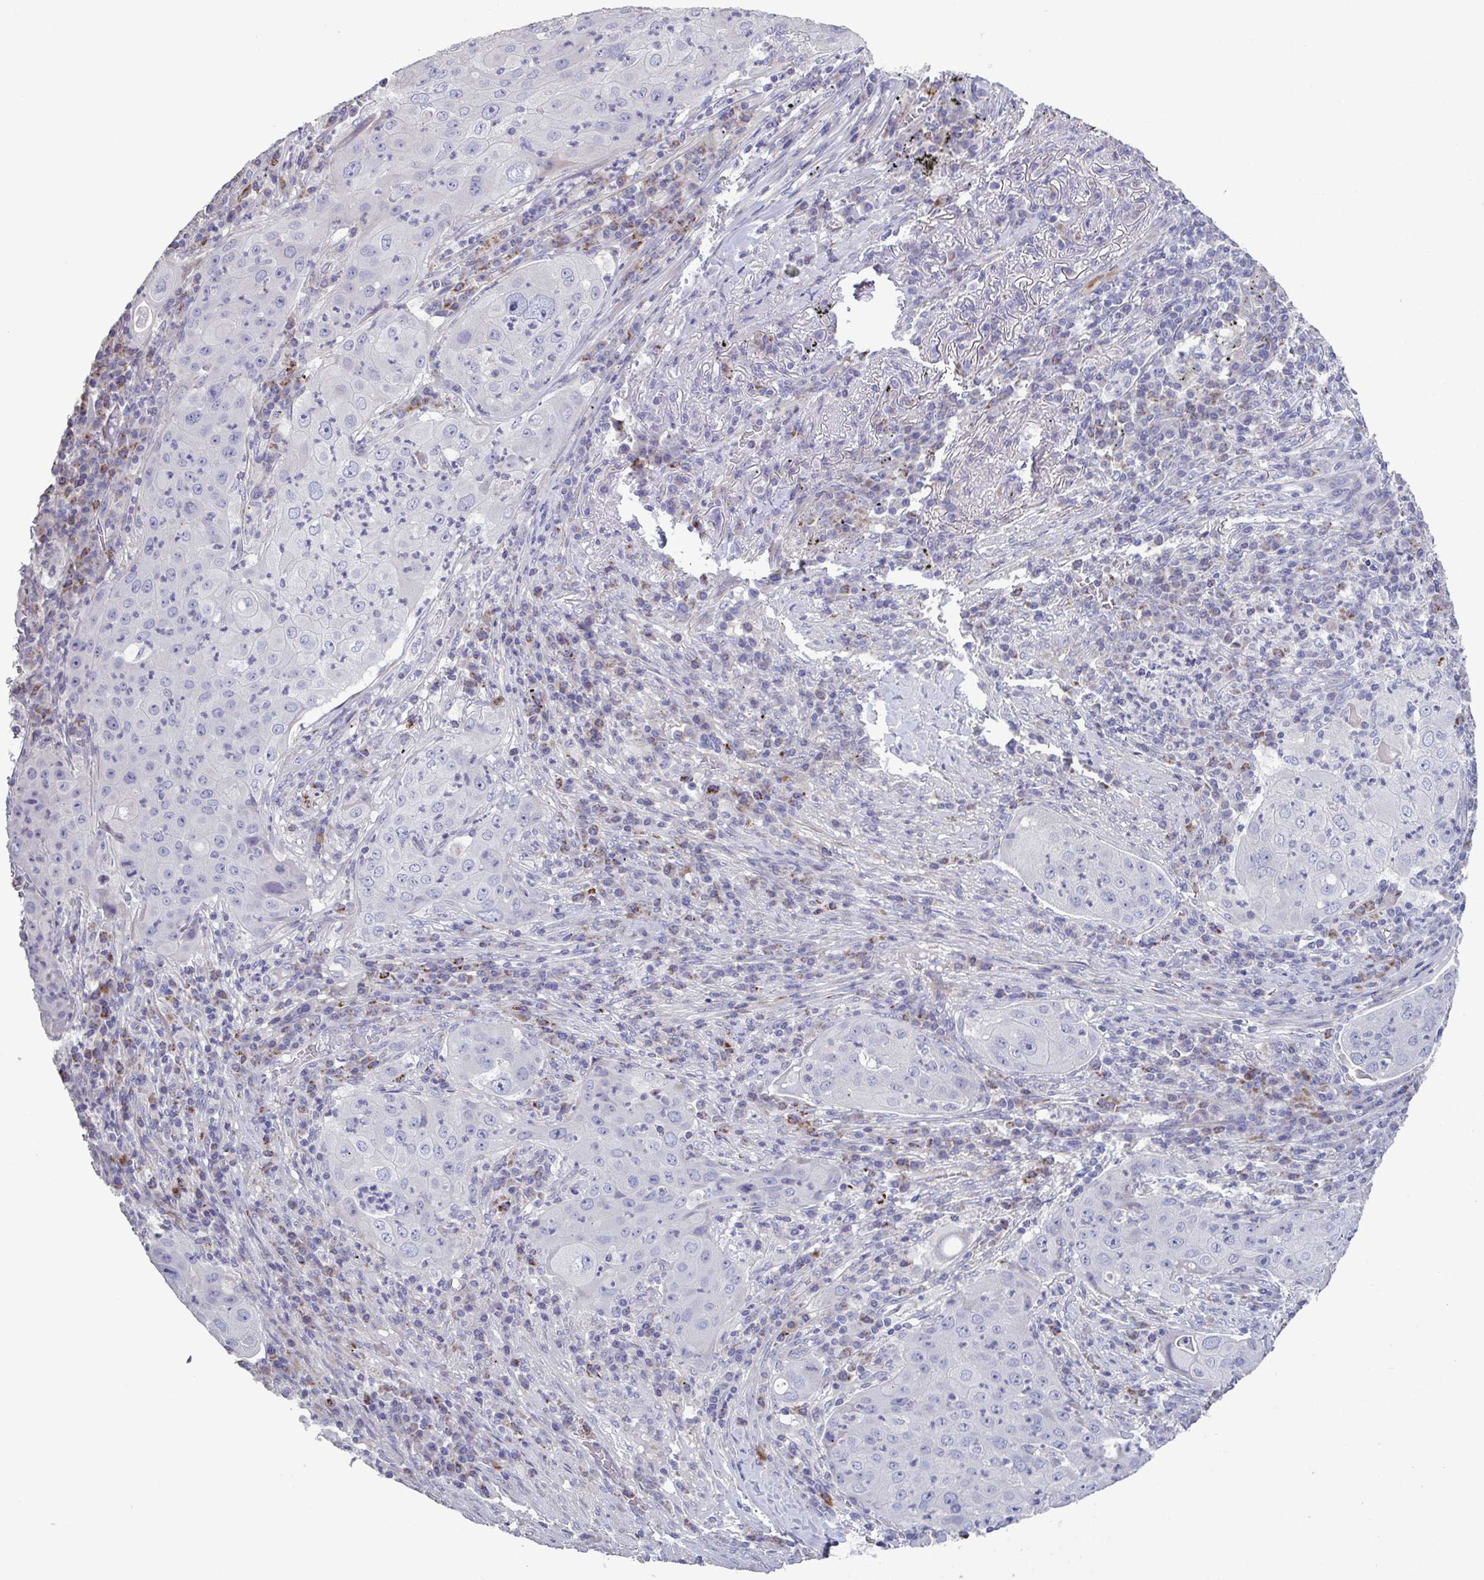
{"staining": {"intensity": "negative", "quantity": "none", "location": "none"}, "tissue": "lung cancer", "cell_type": "Tumor cells", "image_type": "cancer", "snomed": [{"axis": "morphology", "description": "Squamous cell carcinoma, NOS"}, {"axis": "topography", "description": "Lung"}], "caption": "An immunohistochemistry (IHC) histopathology image of lung cancer (squamous cell carcinoma) is shown. There is no staining in tumor cells of lung cancer (squamous cell carcinoma).", "gene": "GLDC", "patient": {"sex": "female", "age": 59}}